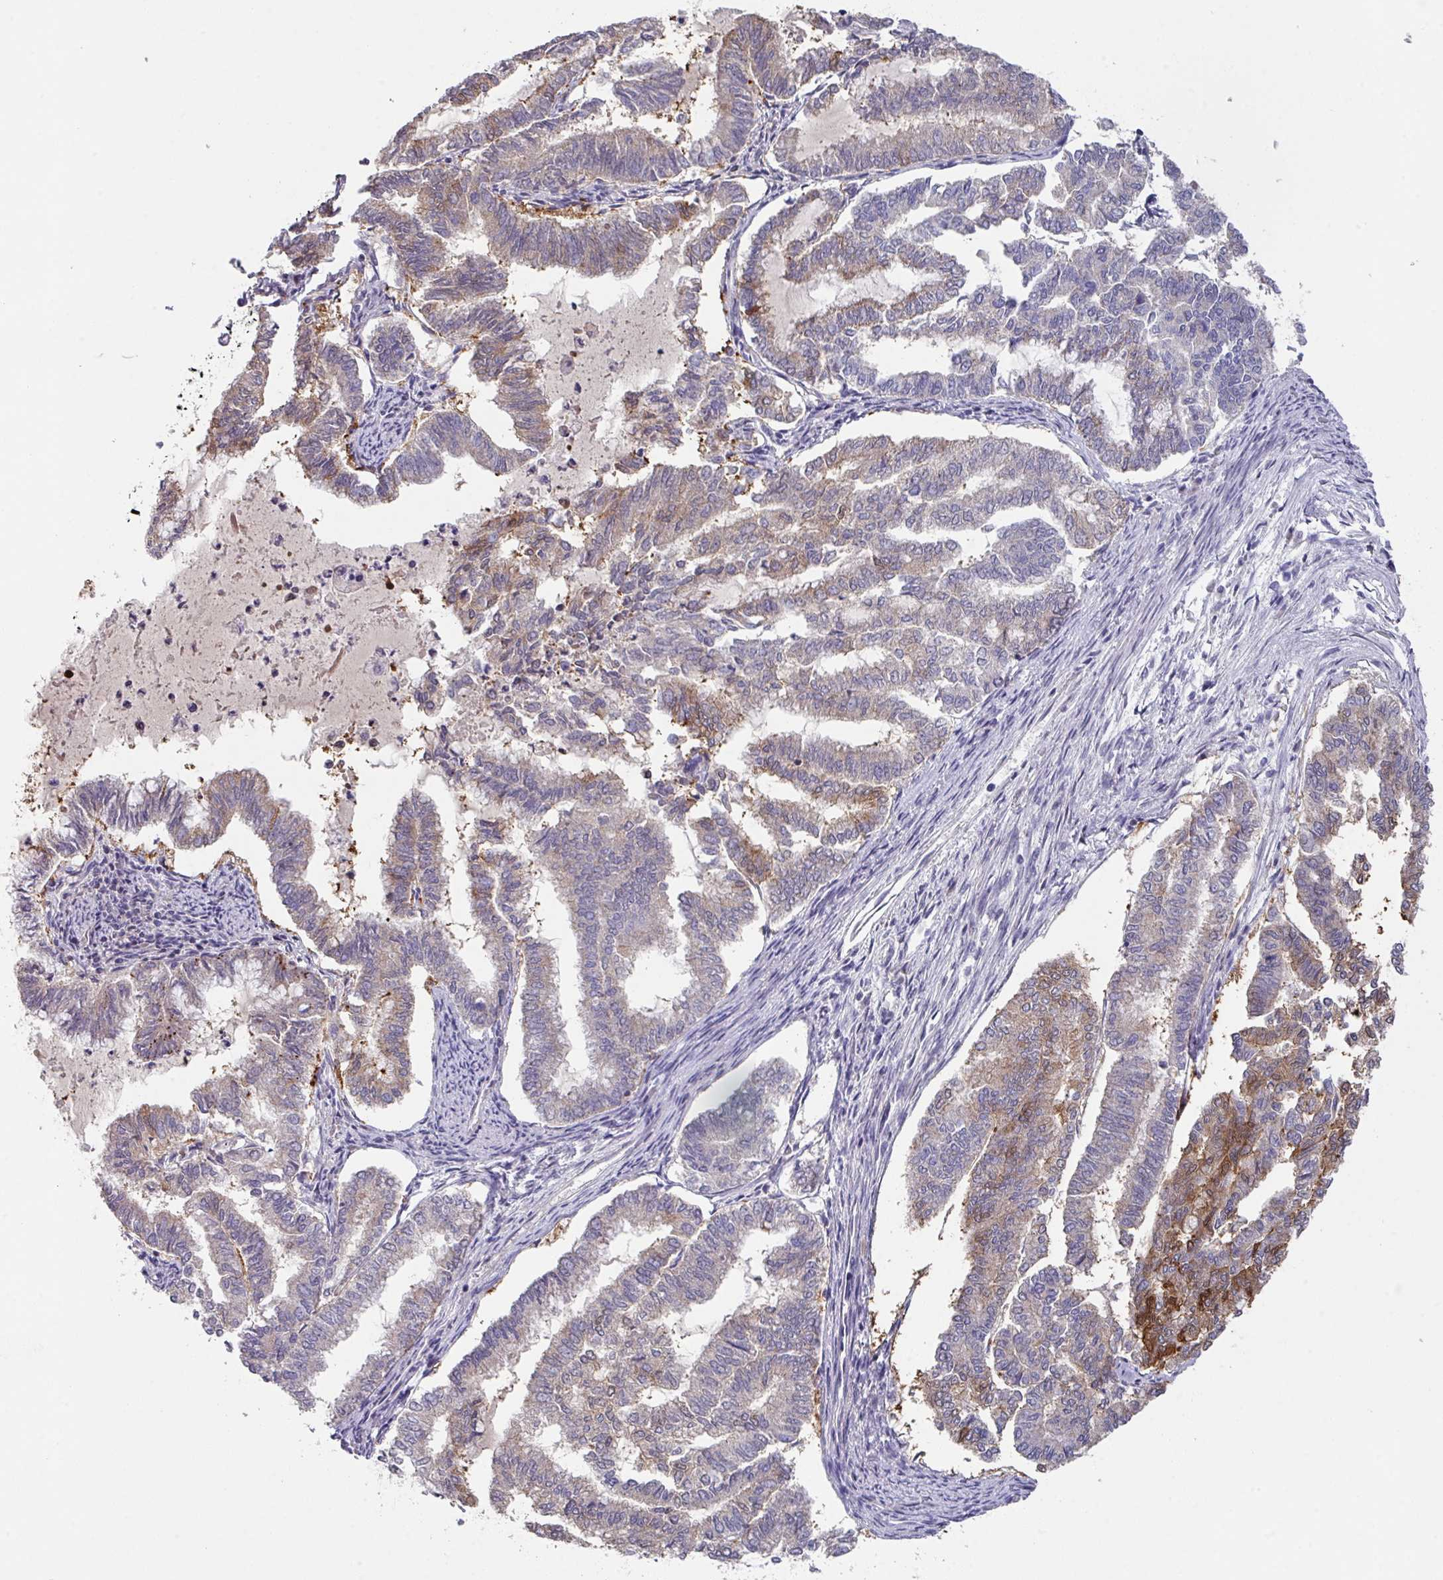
{"staining": {"intensity": "moderate", "quantity": "<25%", "location": "cytoplasmic/membranous,nuclear"}, "tissue": "endometrial cancer", "cell_type": "Tumor cells", "image_type": "cancer", "snomed": [{"axis": "morphology", "description": "Adenocarcinoma, NOS"}, {"axis": "topography", "description": "Endometrium"}], "caption": "Immunohistochemistry (IHC) of human endometrial cancer (adenocarcinoma) demonstrates low levels of moderate cytoplasmic/membranous and nuclear expression in about <25% of tumor cells.", "gene": "DEFB115", "patient": {"sex": "female", "age": 79}}